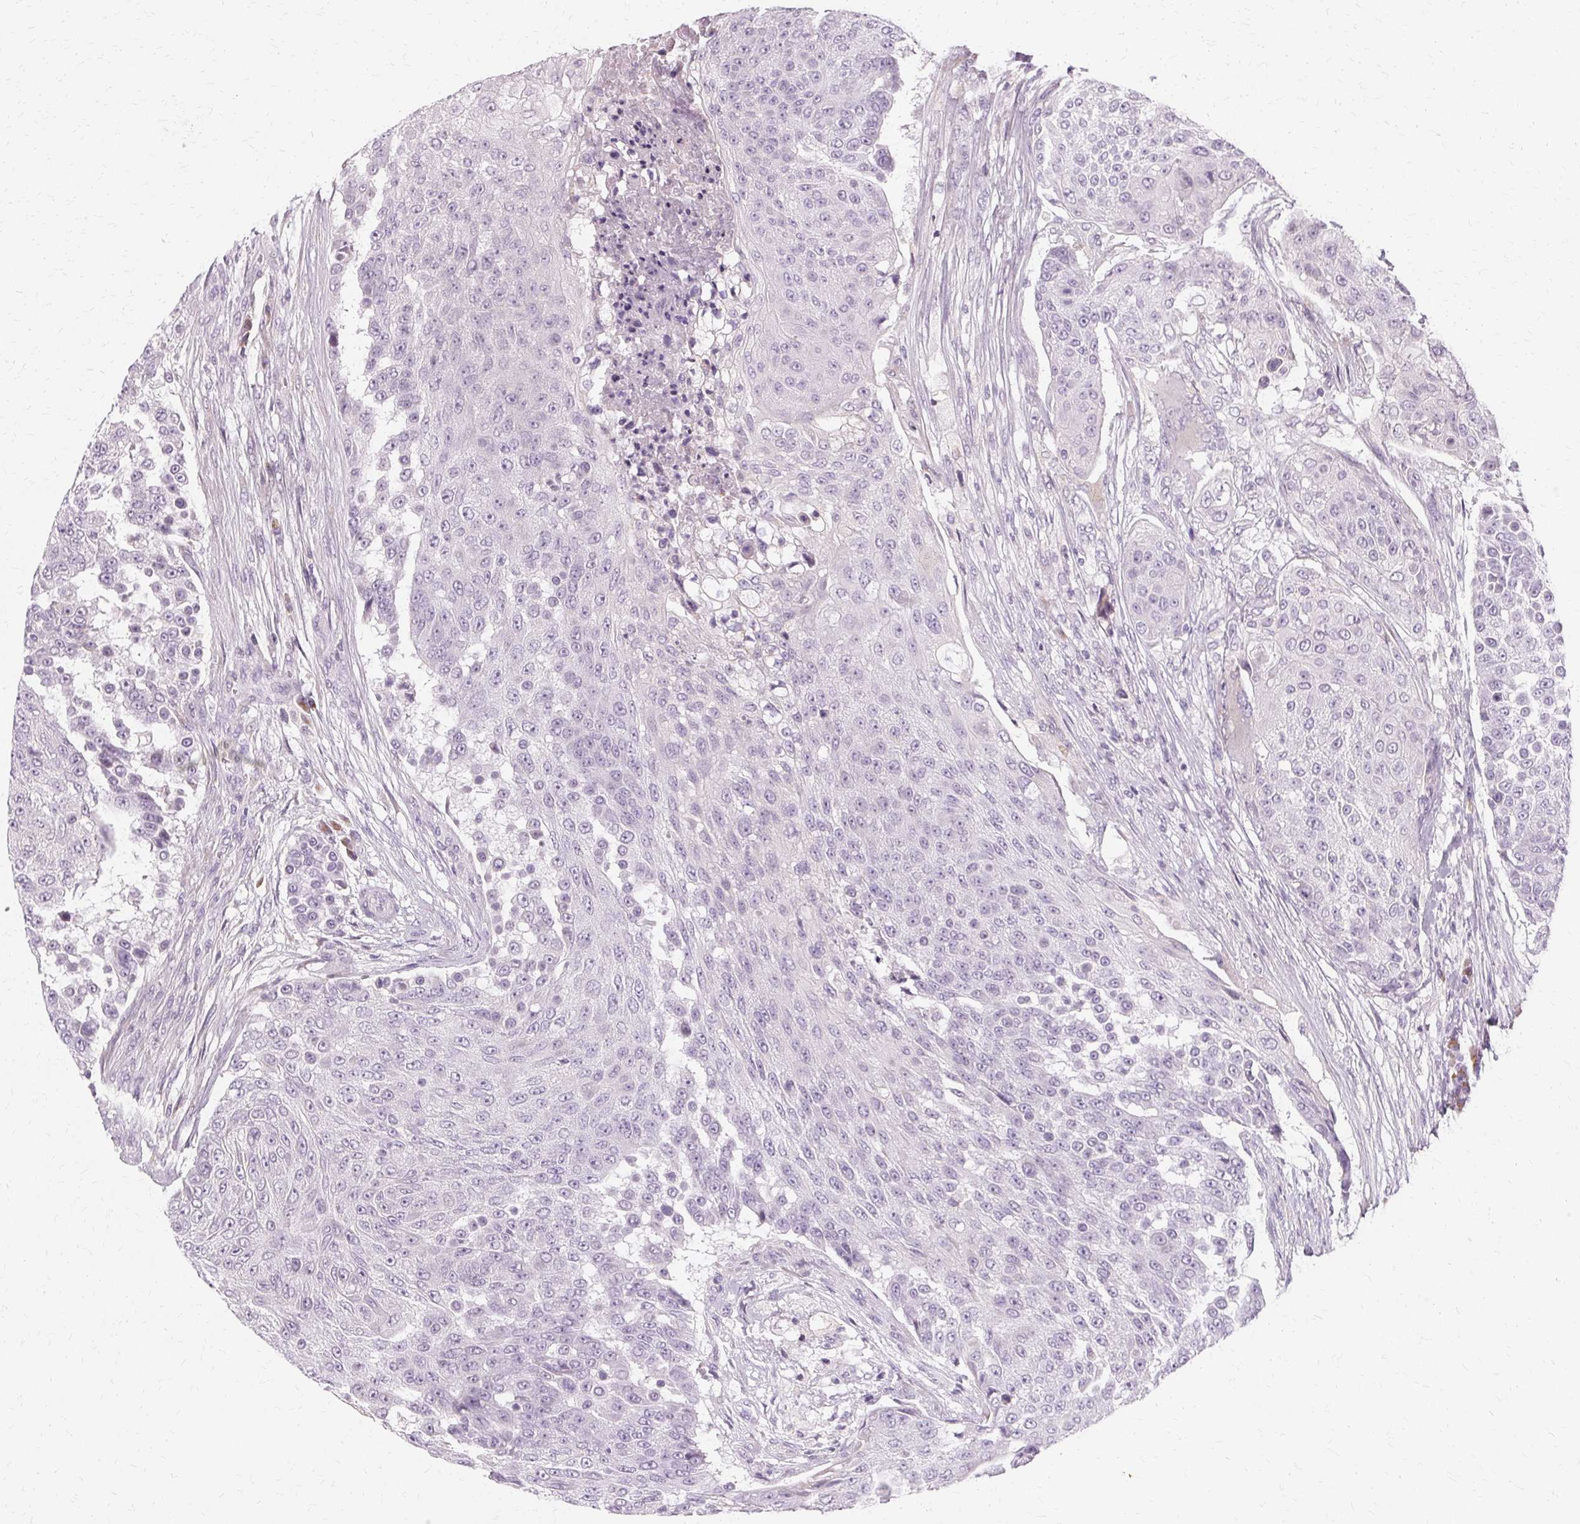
{"staining": {"intensity": "negative", "quantity": "none", "location": "none"}, "tissue": "urothelial cancer", "cell_type": "Tumor cells", "image_type": "cancer", "snomed": [{"axis": "morphology", "description": "Urothelial carcinoma, High grade"}, {"axis": "topography", "description": "Urinary bladder"}], "caption": "There is no significant staining in tumor cells of high-grade urothelial carcinoma.", "gene": "FCRL3", "patient": {"sex": "female", "age": 63}}